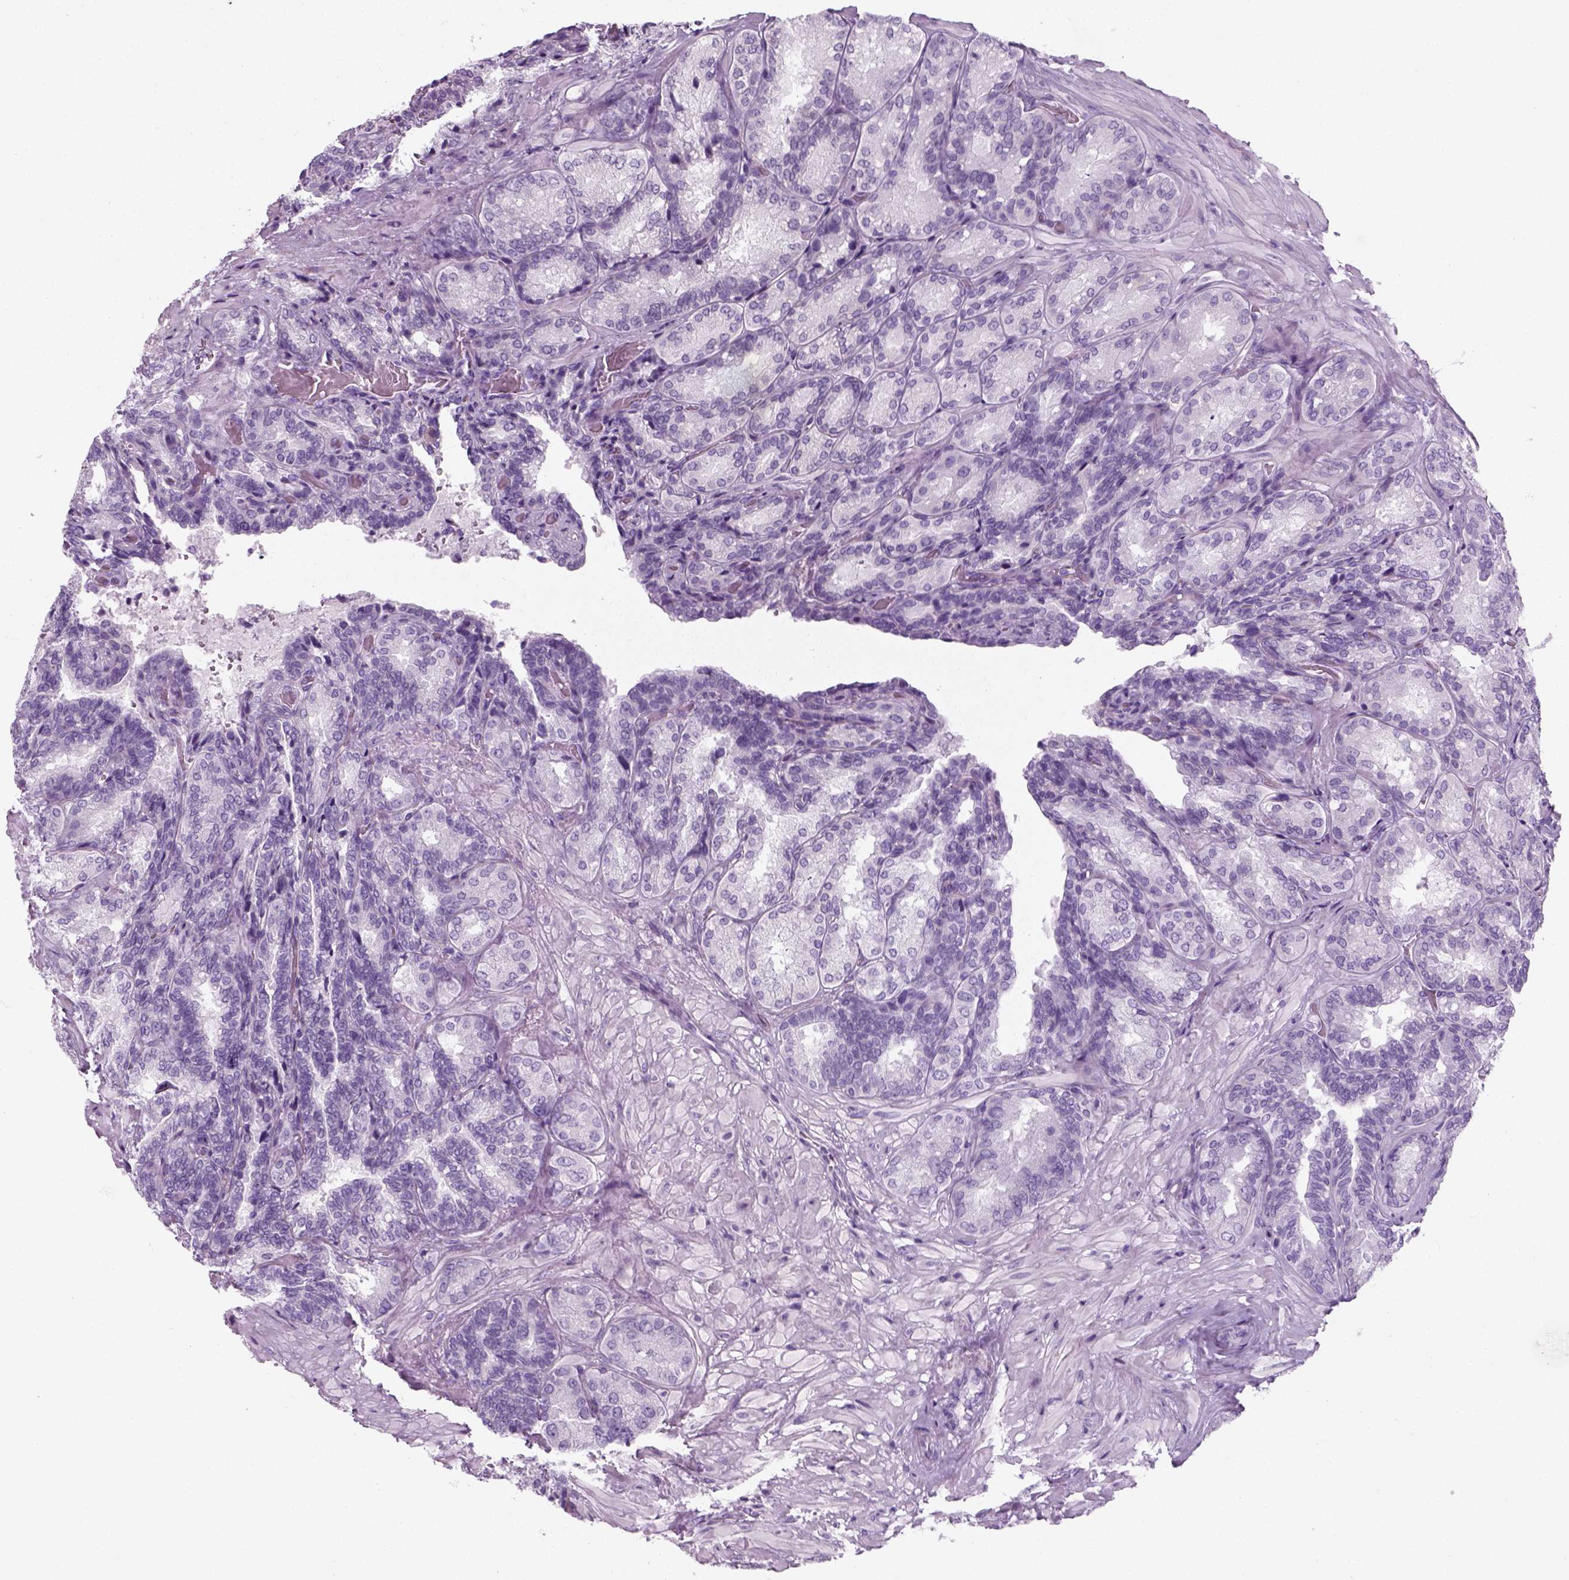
{"staining": {"intensity": "negative", "quantity": "none", "location": "none"}, "tissue": "seminal vesicle", "cell_type": "Glandular cells", "image_type": "normal", "snomed": [{"axis": "morphology", "description": "Normal tissue, NOS"}, {"axis": "topography", "description": "Seminal veicle"}], "caption": "Immunohistochemistry (IHC) histopathology image of benign human seminal vesicle stained for a protein (brown), which exhibits no positivity in glandular cells.", "gene": "SLC12A5", "patient": {"sex": "male", "age": 68}}